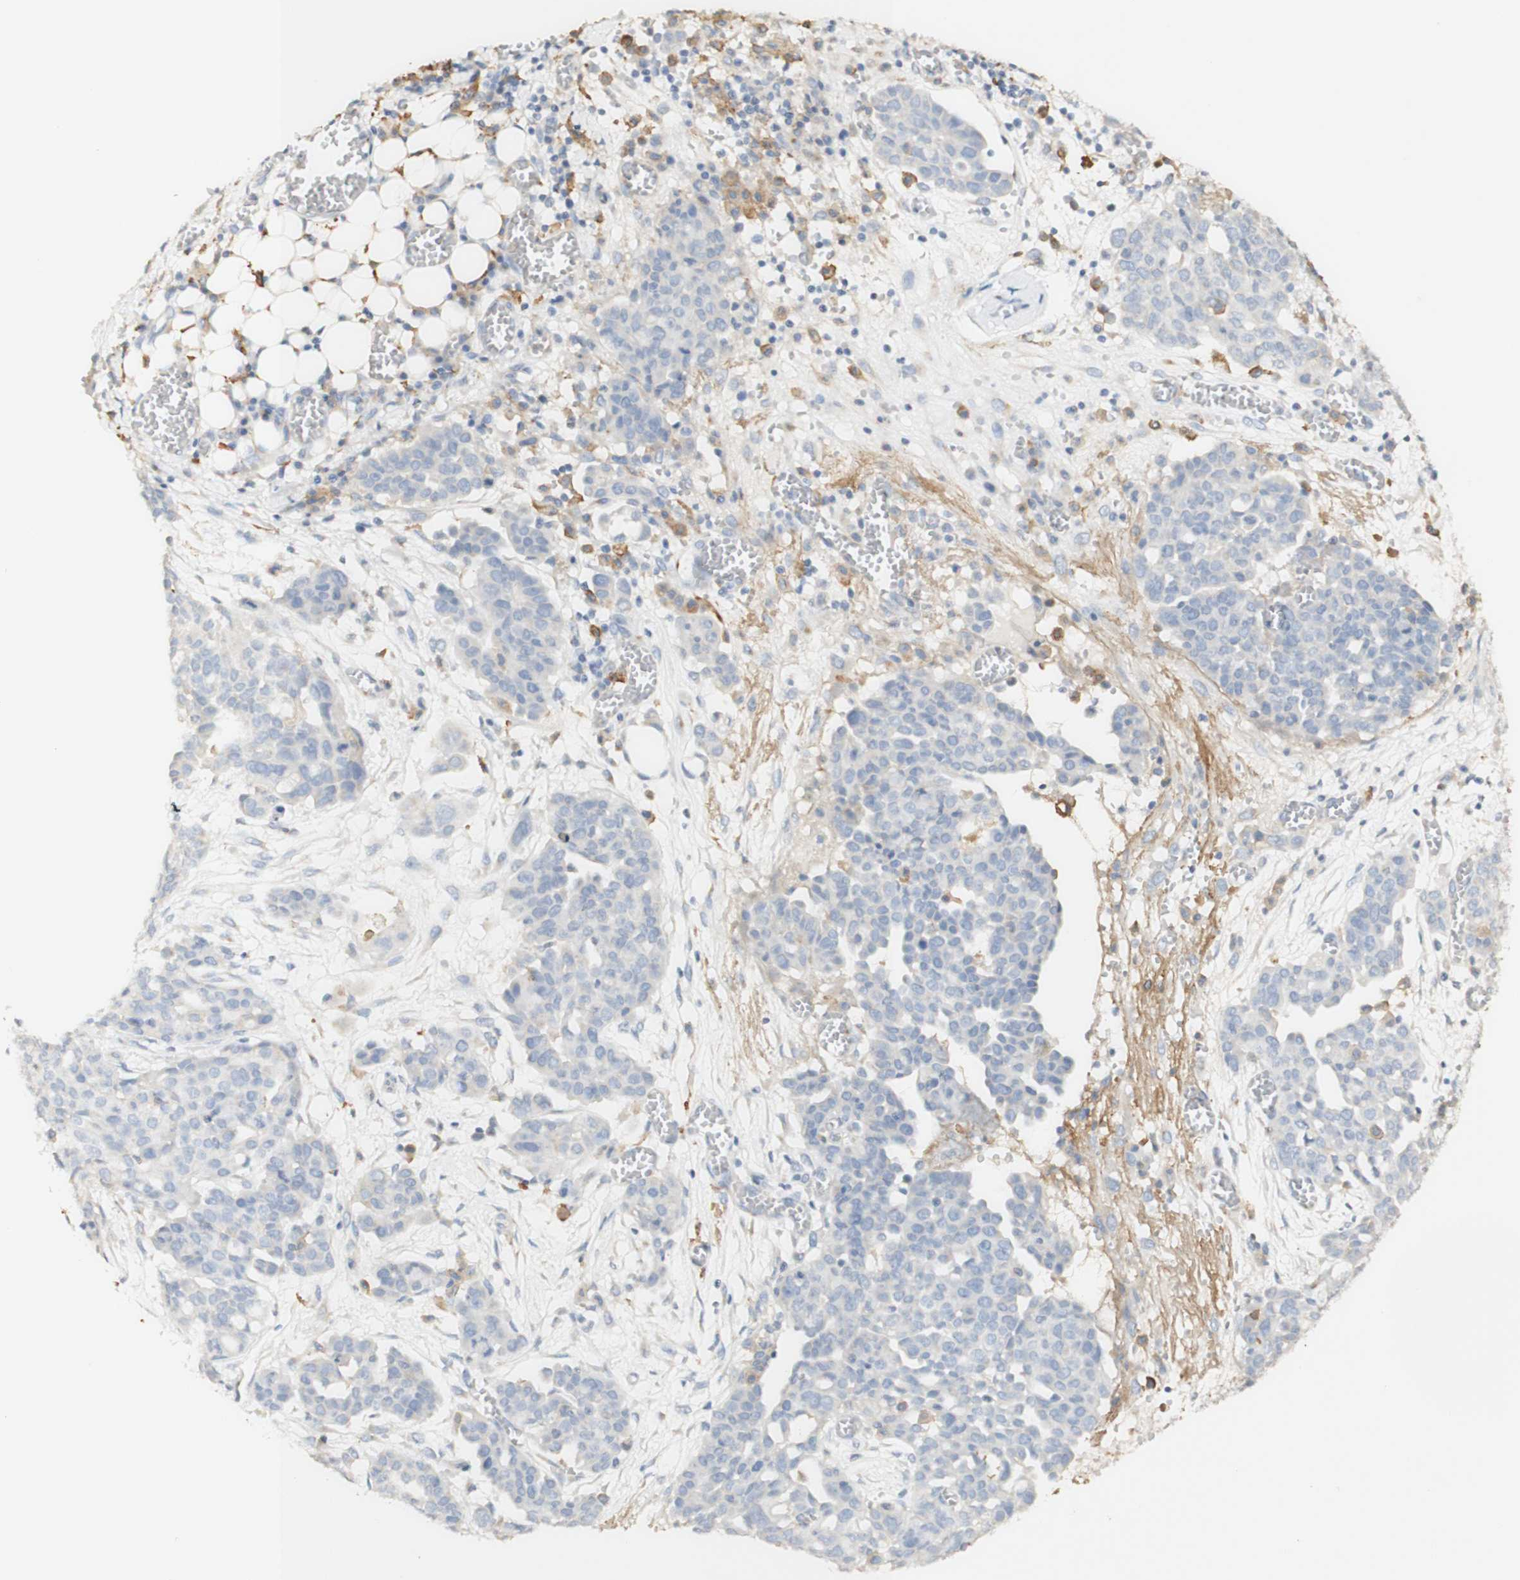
{"staining": {"intensity": "weak", "quantity": "<25%", "location": "cytoplasmic/membranous"}, "tissue": "ovarian cancer", "cell_type": "Tumor cells", "image_type": "cancer", "snomed": [{"axis": "morphology", "description": "Cystadenocarcinoma, serous, NOS"}, {"axis": "topography", "description": "Soft tissue"}, {"axis": "topography", "description": "Ovary"}], "caption": "There is no significant positivity in tumor cells of ovarian cancer (serous cystadenocarcinoma).", "gene": "FCGRT", "patient": {"sex": "female", "age": 57}}